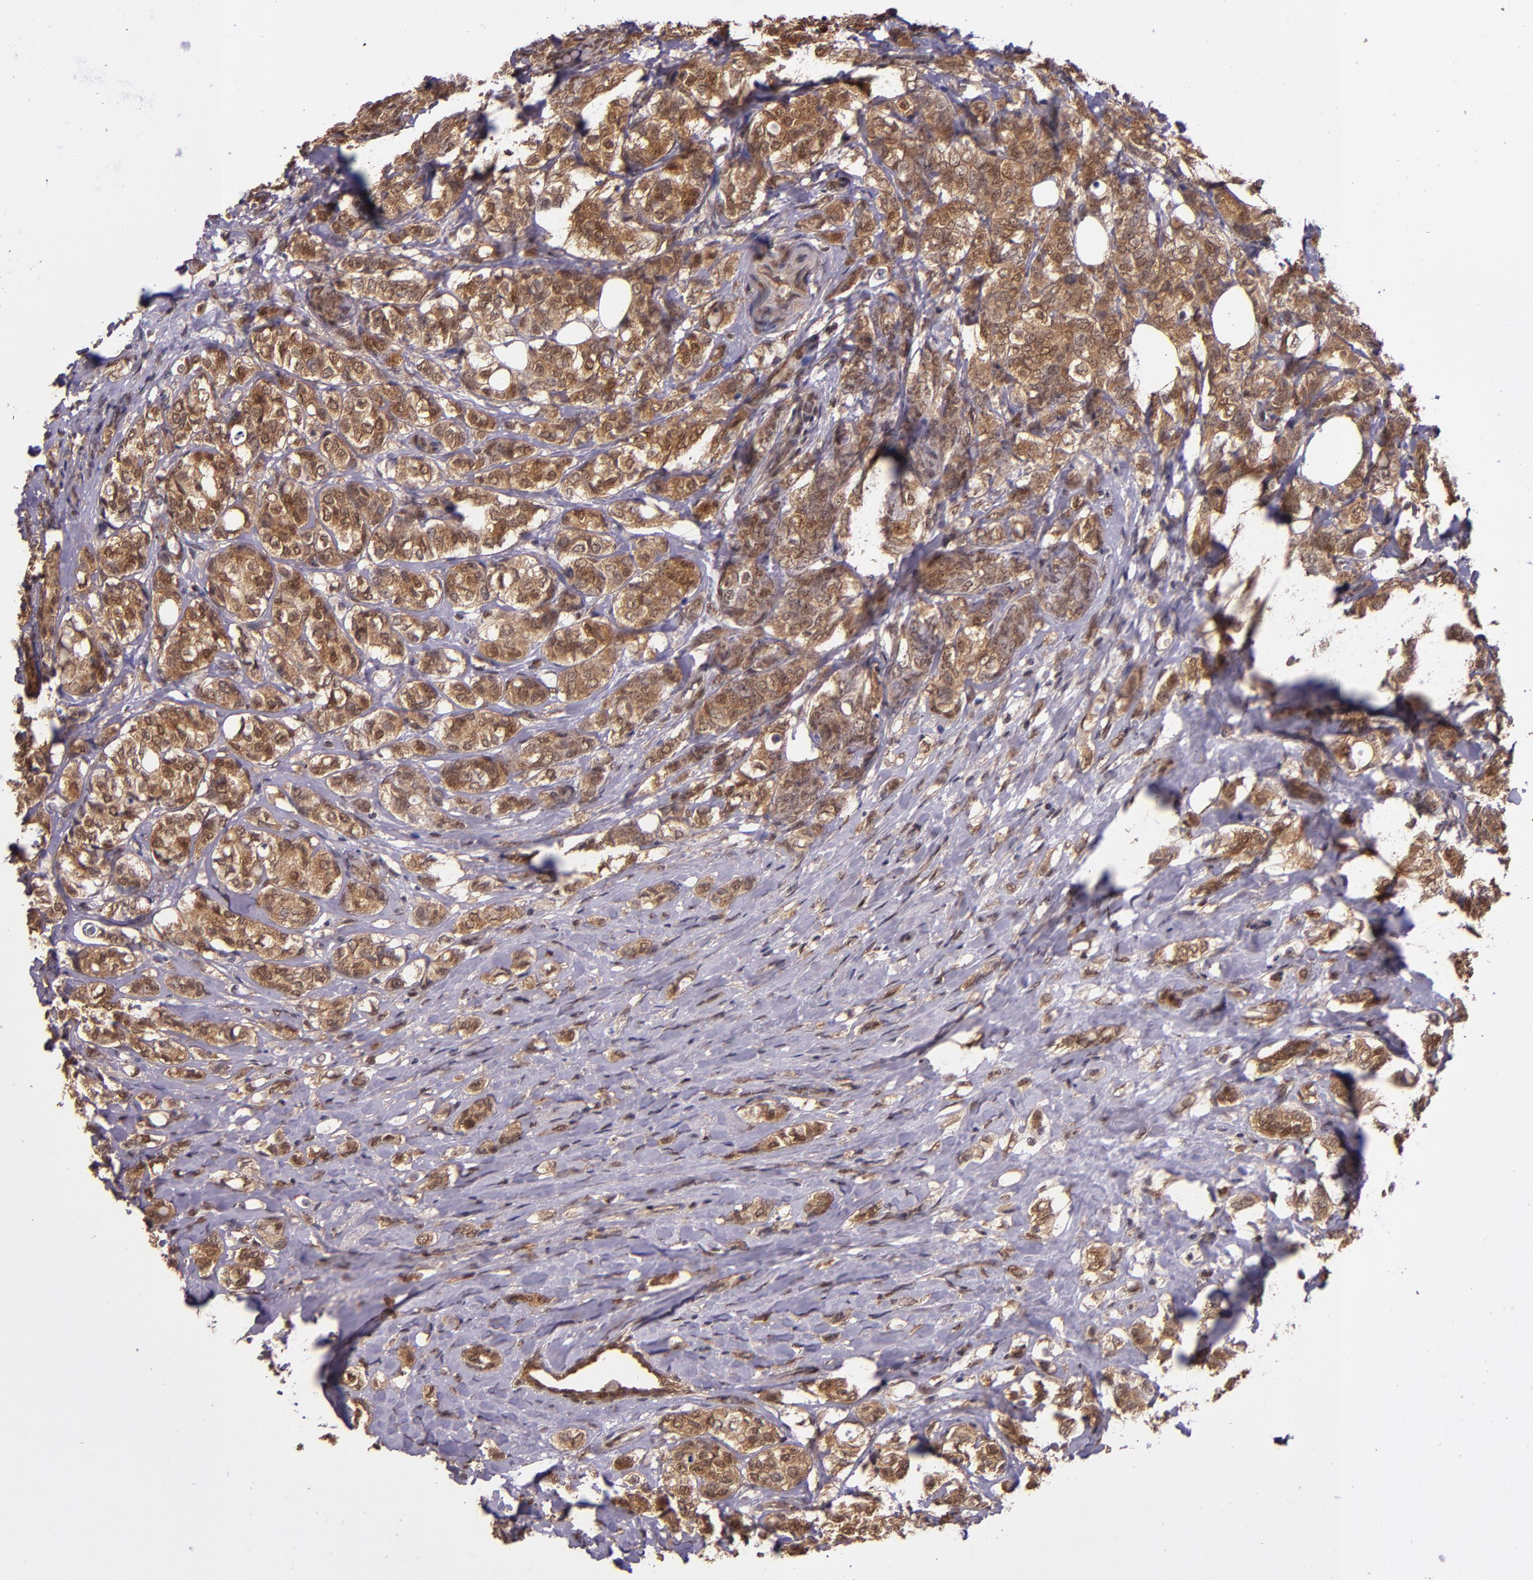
{"staining": {"intensity": "strong", "quantity": ">75%", "location": "cytoplasmic/membranous"}, "tissue": "breast cancer", "cell_type": "Tumor cells", "image_type": "cancer", "snomed": [{"axis": "morphology", "description": "Lobular carcinoma"}, {"axis": "topography", "description": "Breast"}], "caption": "IHC photomicrograph of neoplastic tissue: breast cancer stained using immunohistochemistry demonstrates high levels of strong protein expression localized specifically in the cytoplasmic/membranous of tumor cells, appearing as a cytoplasmic/membranous brown color.", "gene": "STAT6", "patient": {"sex": "female", "age": 60}}